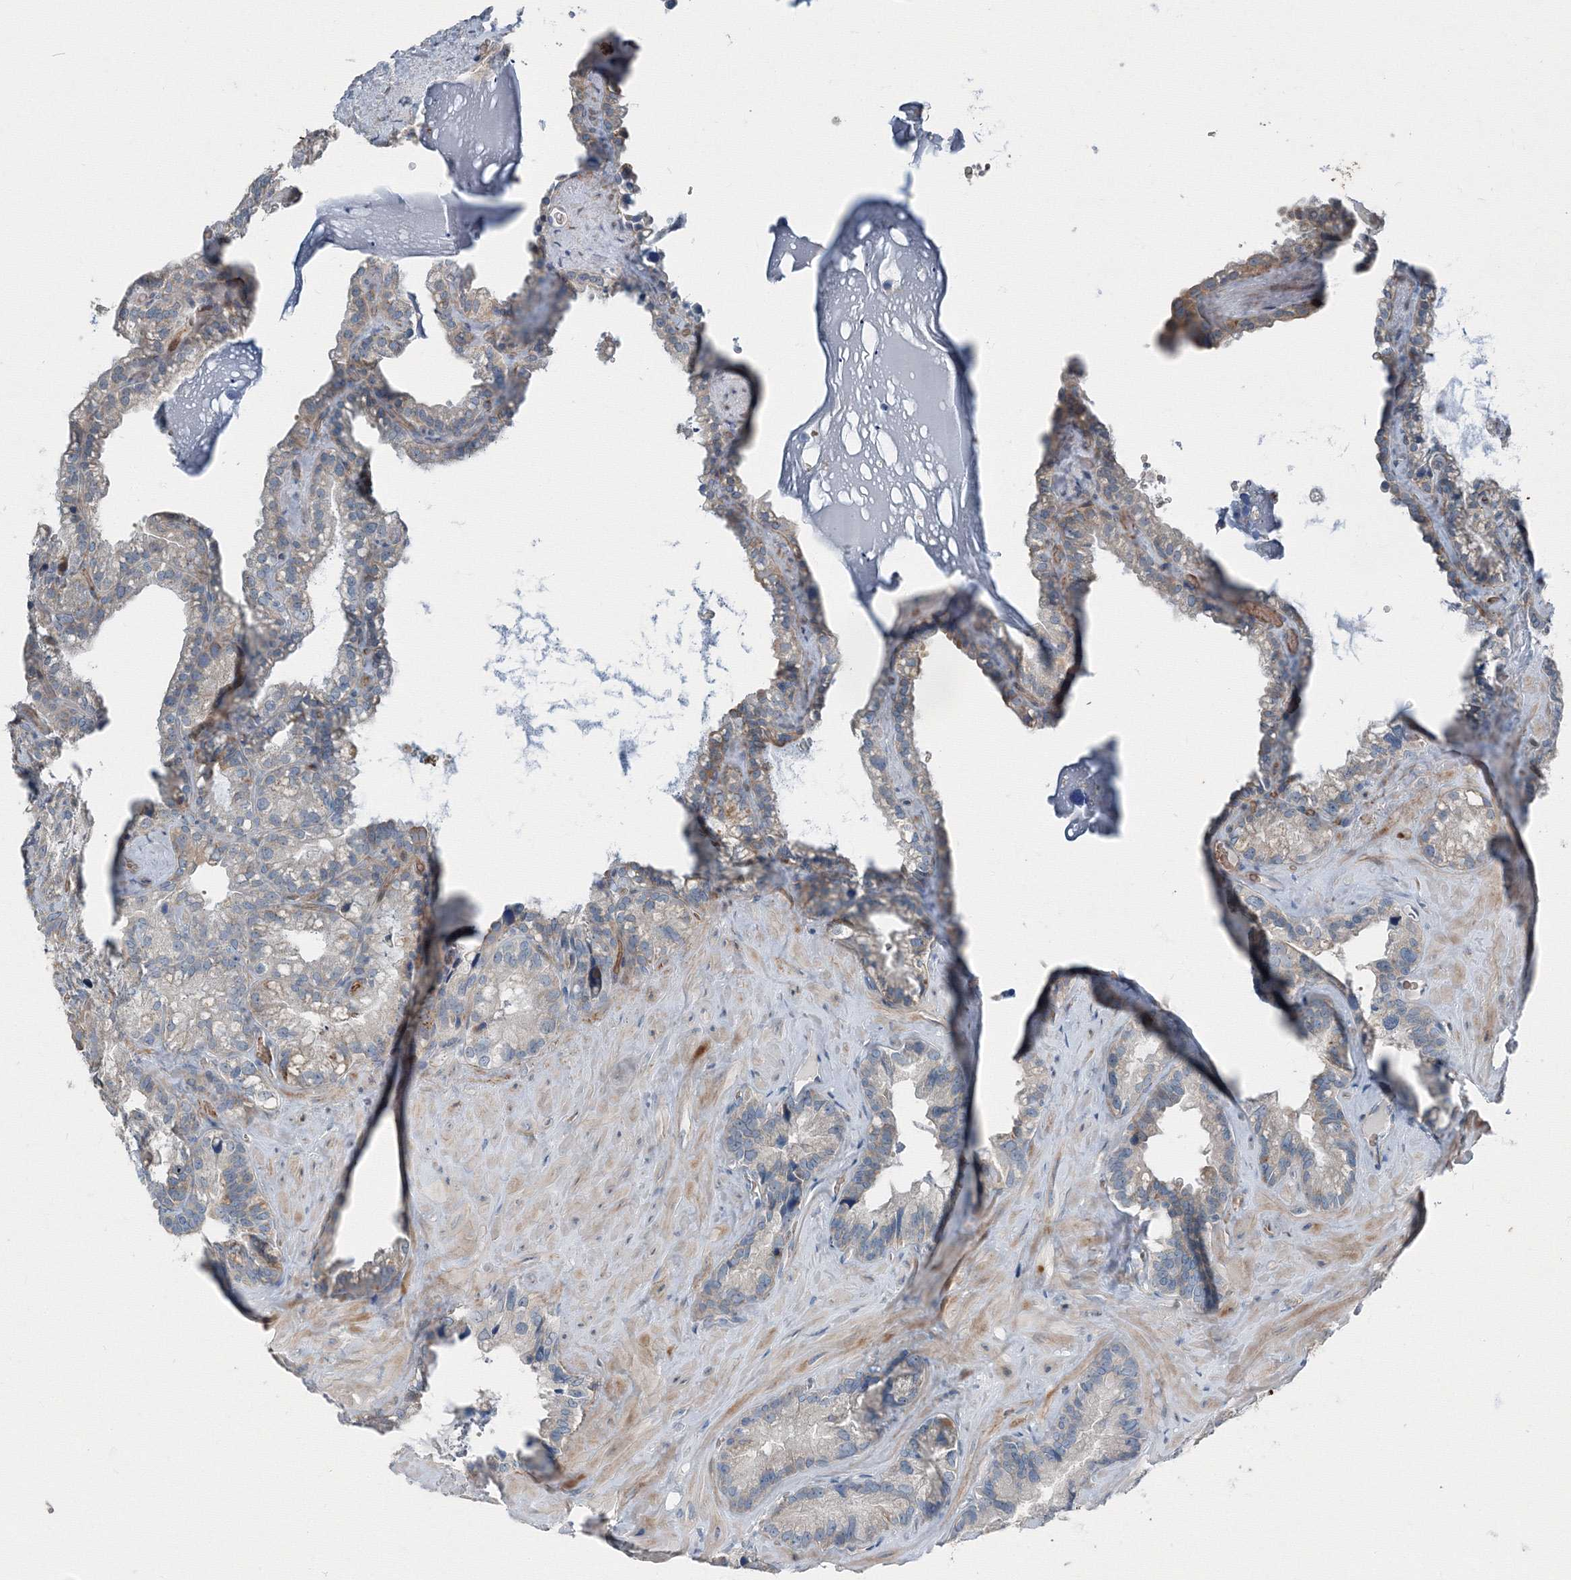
{"staining": {"intensity": "negative", "quantity": "none", "location": "none"}, "tissue": "seminal vesicle", "cell_type": "Glandular cells", "image_type": "normal", "snomed": [{"axis": "morphology", "description": "Normal tissue, NOS"}, {"axis": "topography", "description": "Prostate"}, {"axis": "topography", "description": "Seminal veicle"}], "caption": "Immunohistochemistry (IHC) image of normal seminal vesicle stained for a protein (brown), which demonstrates no expression in glandular cells.", "gene": "AASDH", "patient": {"sex": "male", "age": 68}}